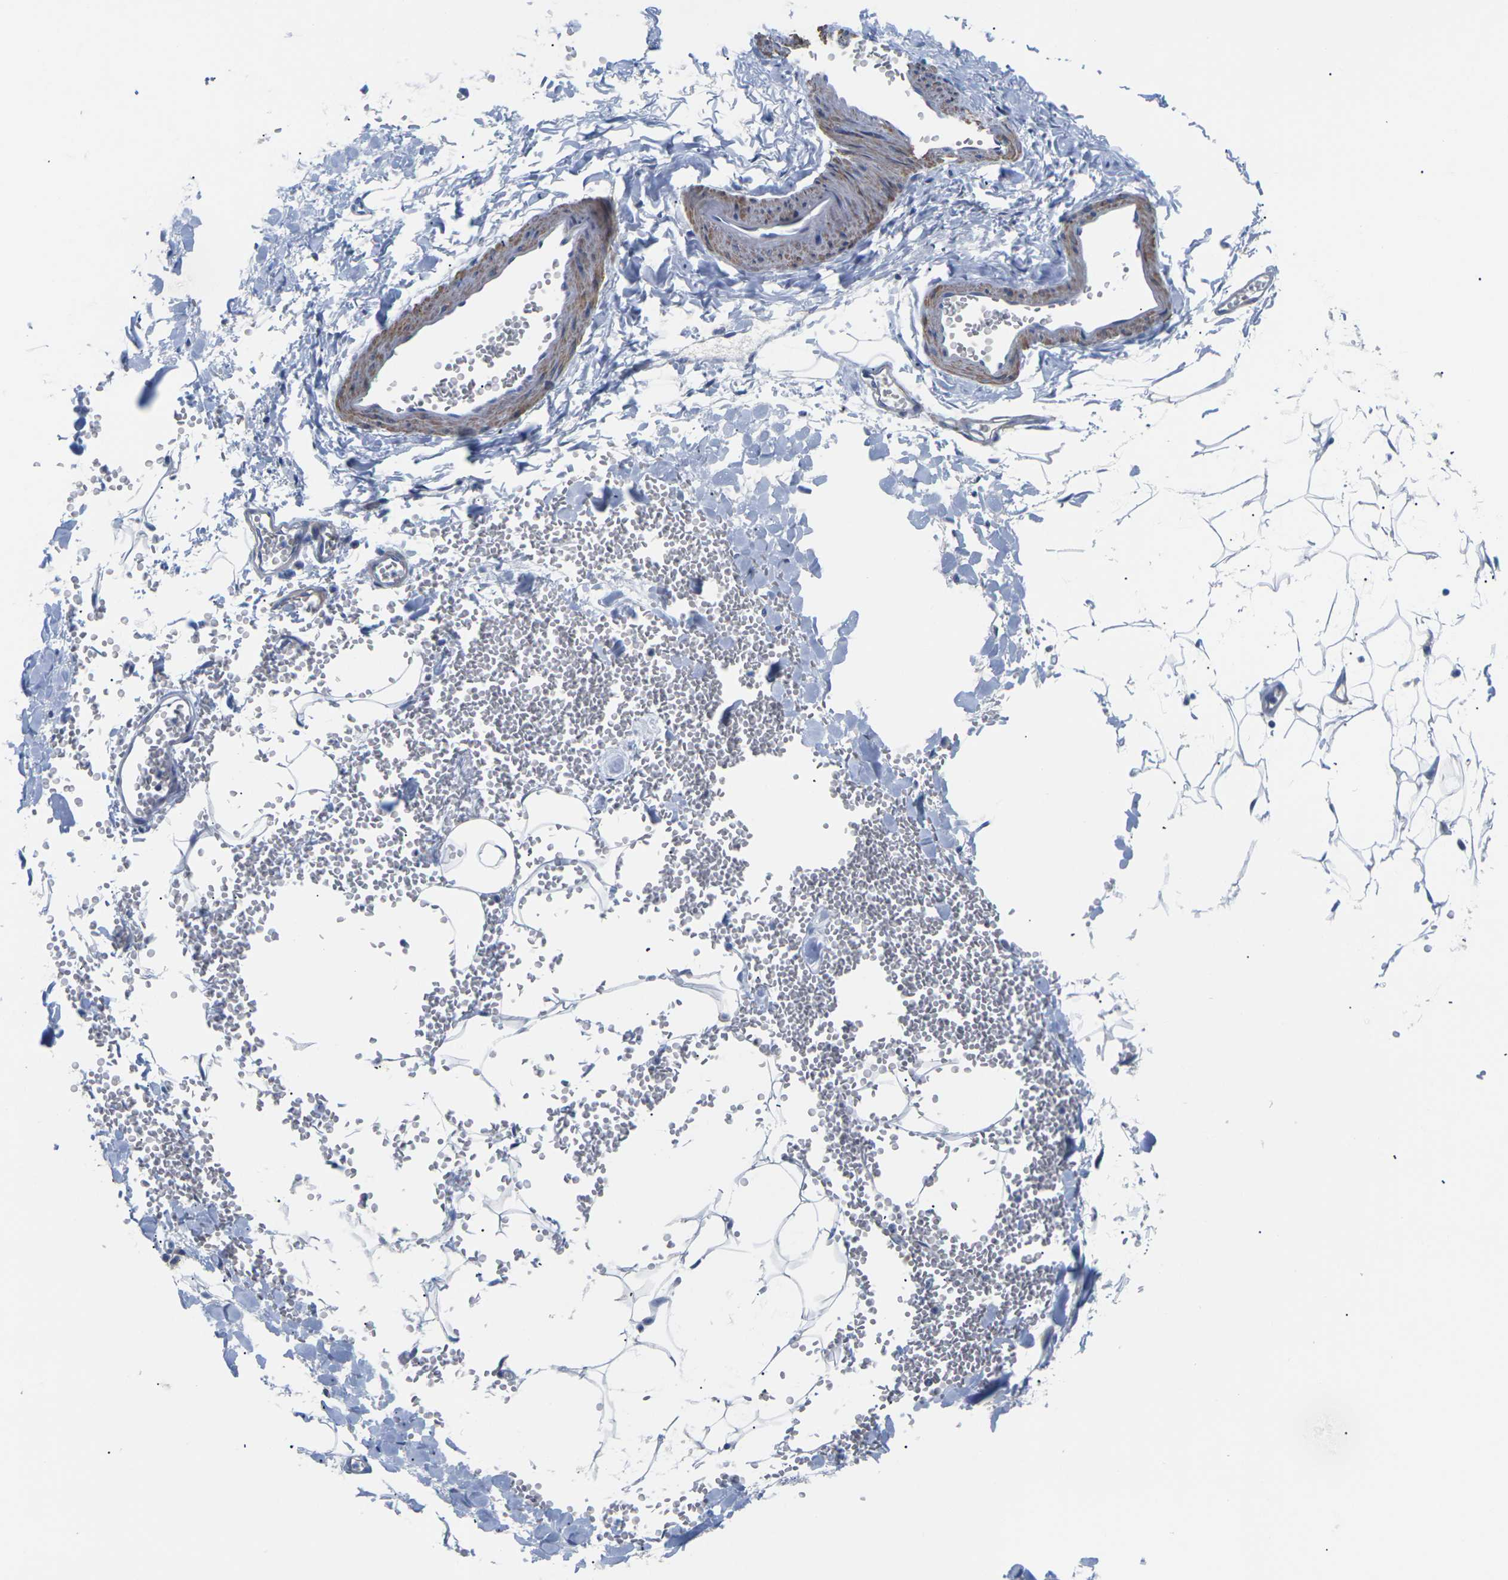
{"staining": {"intensity": "negative", "quantity": "none", "location": "none"}, "tissue": "adipose tissue", "cell_type": "Adipocytes", "image_type": "normal", "snomed": [{"axis": "morphology", "description": "Normal tissue, NOS"}, {"axis": "topography", "description": "Adipose tissue"}, {"axis": "topography", "description": "Peripheral nerve tissue"}], "caption": "Protein analysis of benign adipose tissue shows no significant staining in adipocytes. (Immunohistochemistry (ihc), brightfield microscopy, high magnification).", "gene": "ST6GAL2", "patient": {"sex": "male", "age": 52}}